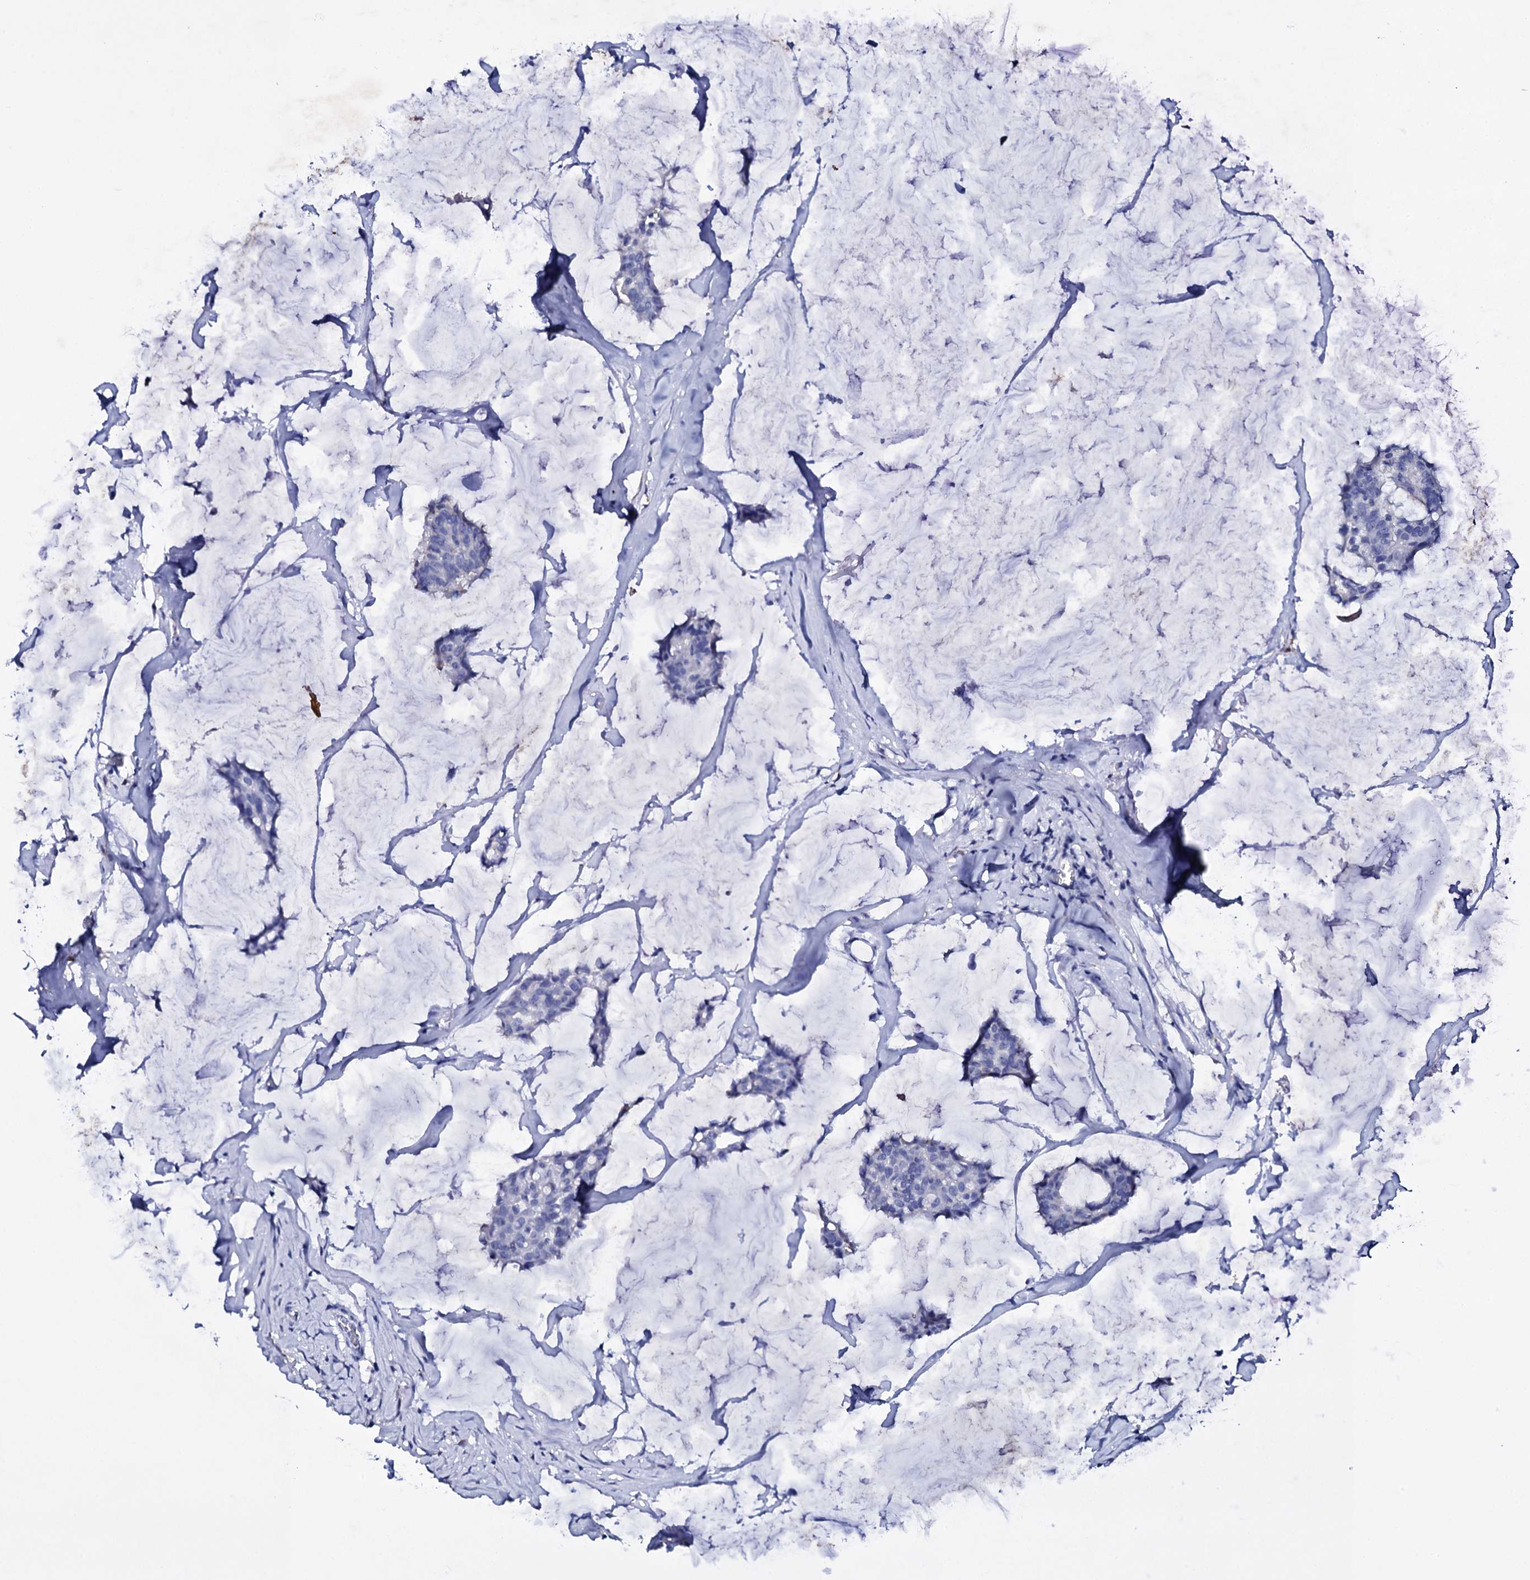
{"staining": {"intensity": "negative", "quantity": "none", "location": "none"}, "tissue": "breast cancer", "cell_type": "Tumor cells", "image_type": "cancer", "snomed": [{"axis": "morphology", "description": "Duct carcinoma"}, {"axis": "topography", "description": "Breast"}], "caption": "DAB (3,3'-diaminobenzidine) immunohistochemical staining of human breast intraductal carcinoma demonstrates no significant positivity in tumor cells.", "gene": "ITPRID2", "patient": {"sex": "female", "age": 93}}